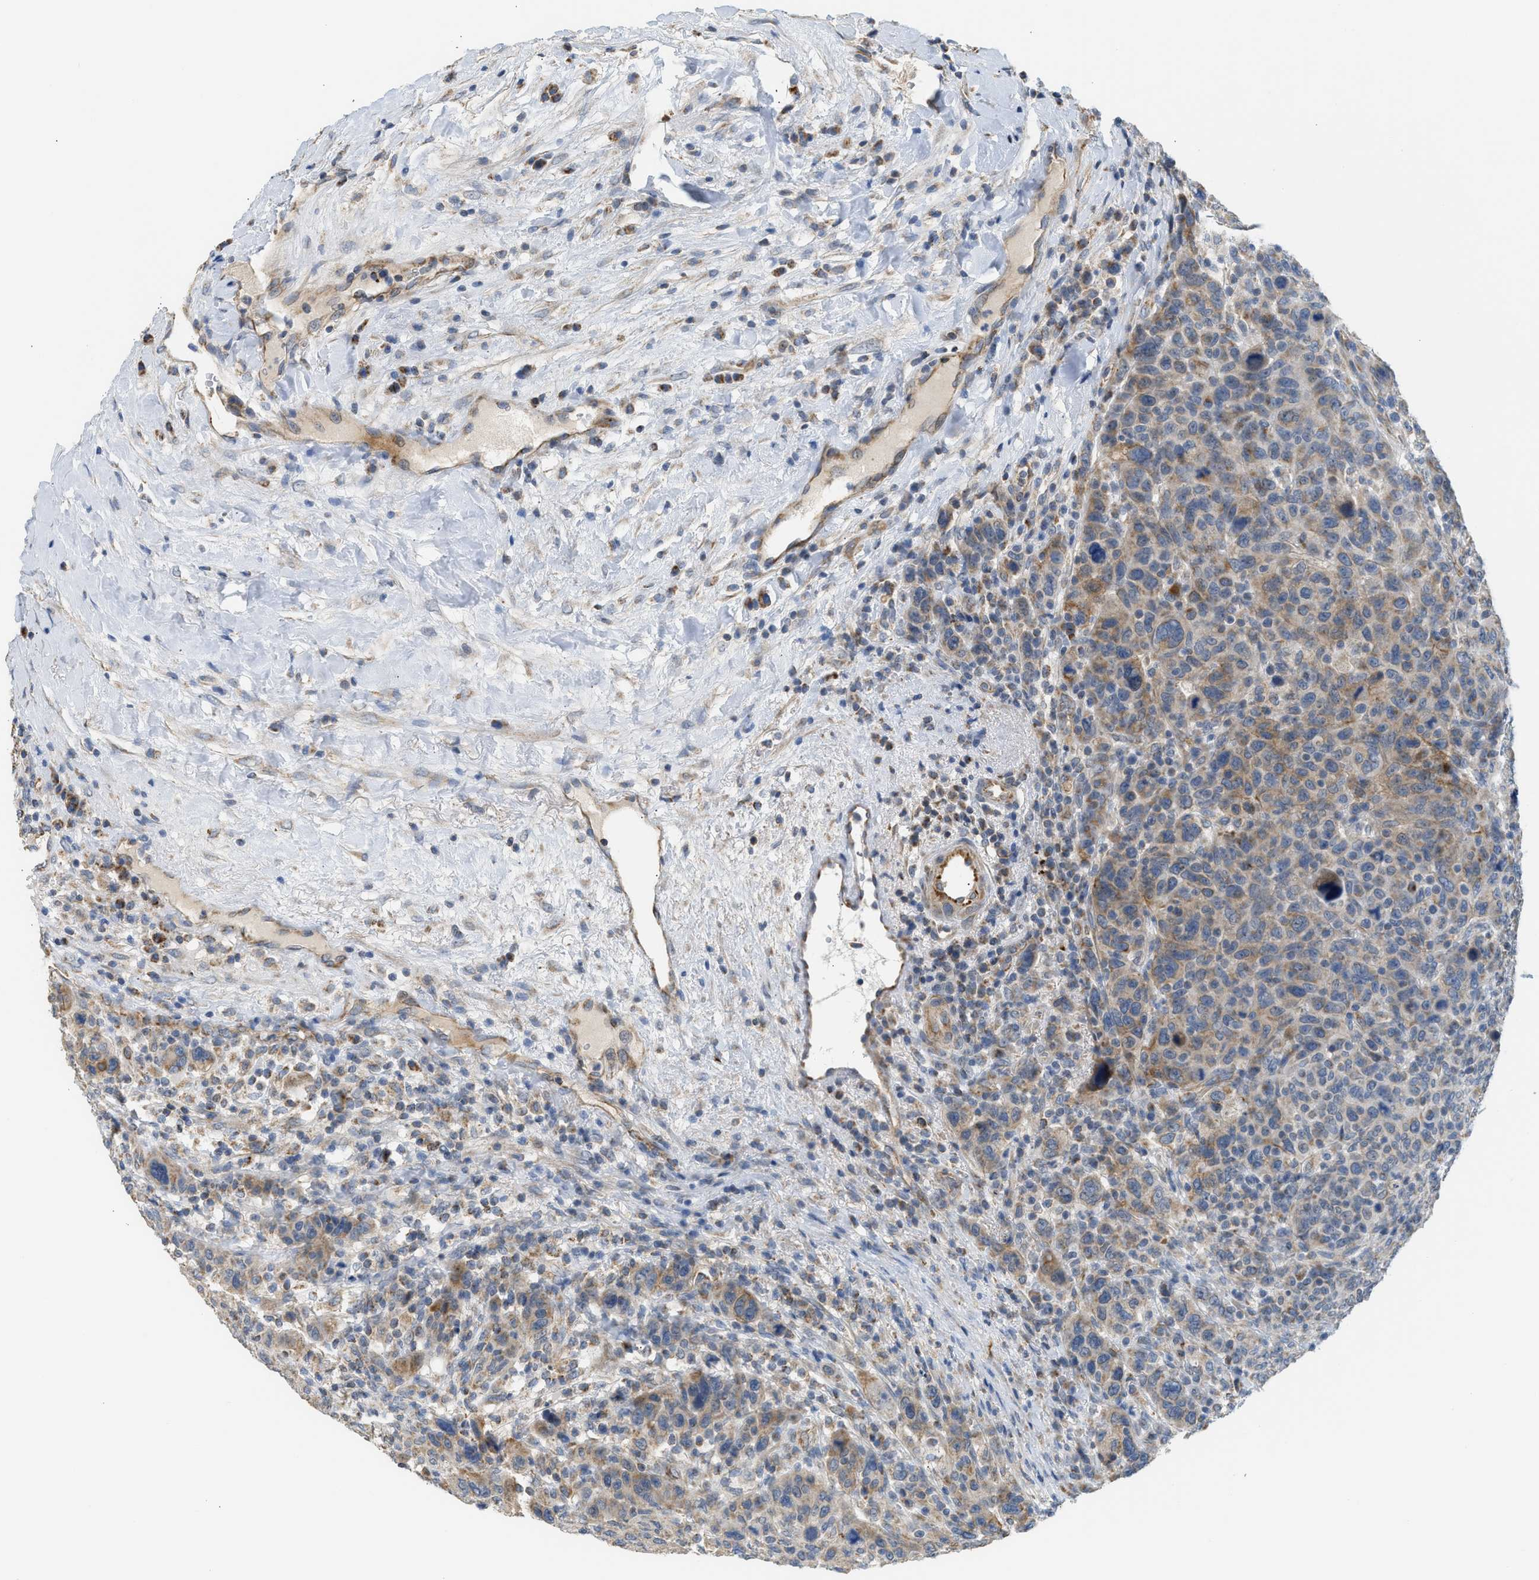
{"staining": {"intensity": "weak", "quantity": ">75%", "location": "cytoplasmic/membranous"}, "tissue": "breast cancer", "cell_type": "Tumor cells", "image_type": "cancer", "snomed": [{"axis": "morphology", "description": "Duct carcinoma"}, {"axis": "topography", "description": "Breast"}], "caption": "Breast cancer (infiltrating ductal carcinoma) was stained to show a protein in brown. There is low levels of weak cytoplasmic/membranous expression in approximately >75% of tumor cells.", "gene": "GOT2", "patient": {"sex": "female", "age": 37}}